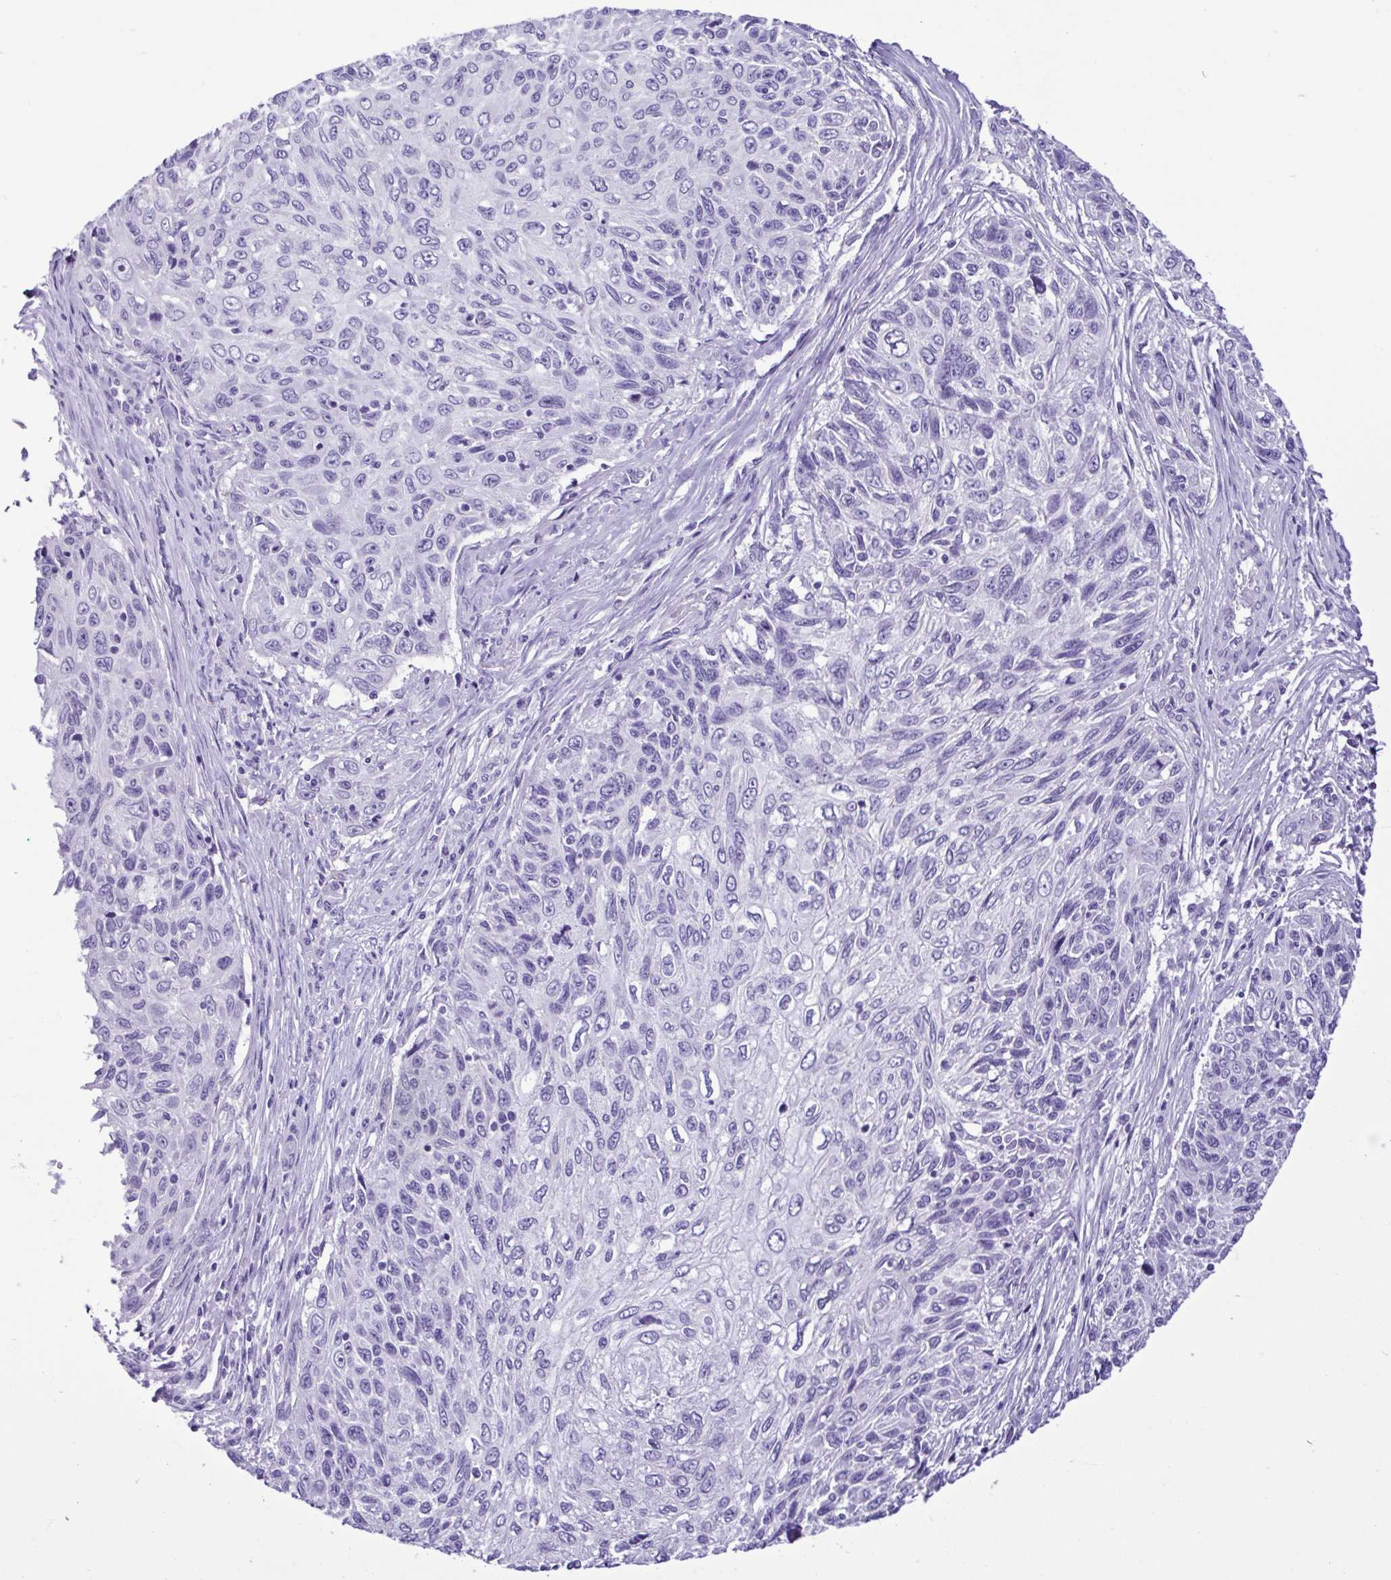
{"staining": {"intensity": "negative", "quantity": "none", "location": "none"}, "tissue": "skin cancer", "cell_type": "Tumor cells", "image_type": "cancer", "snomed": [{"axis": "morphology", "description": "Squamous cell carcinoma, NOS"}, {"axis": "topography", "description": "Skin"}], "caption": "Immunohistochemistry histopathology image of neoplastic tissue: skin cancer (squamous cell carcinoma) stained with DAB exhibits no significant protein expression in tumor cells.", "gene": "CBY2", "patient": {"sex": "male", "age": 92}}